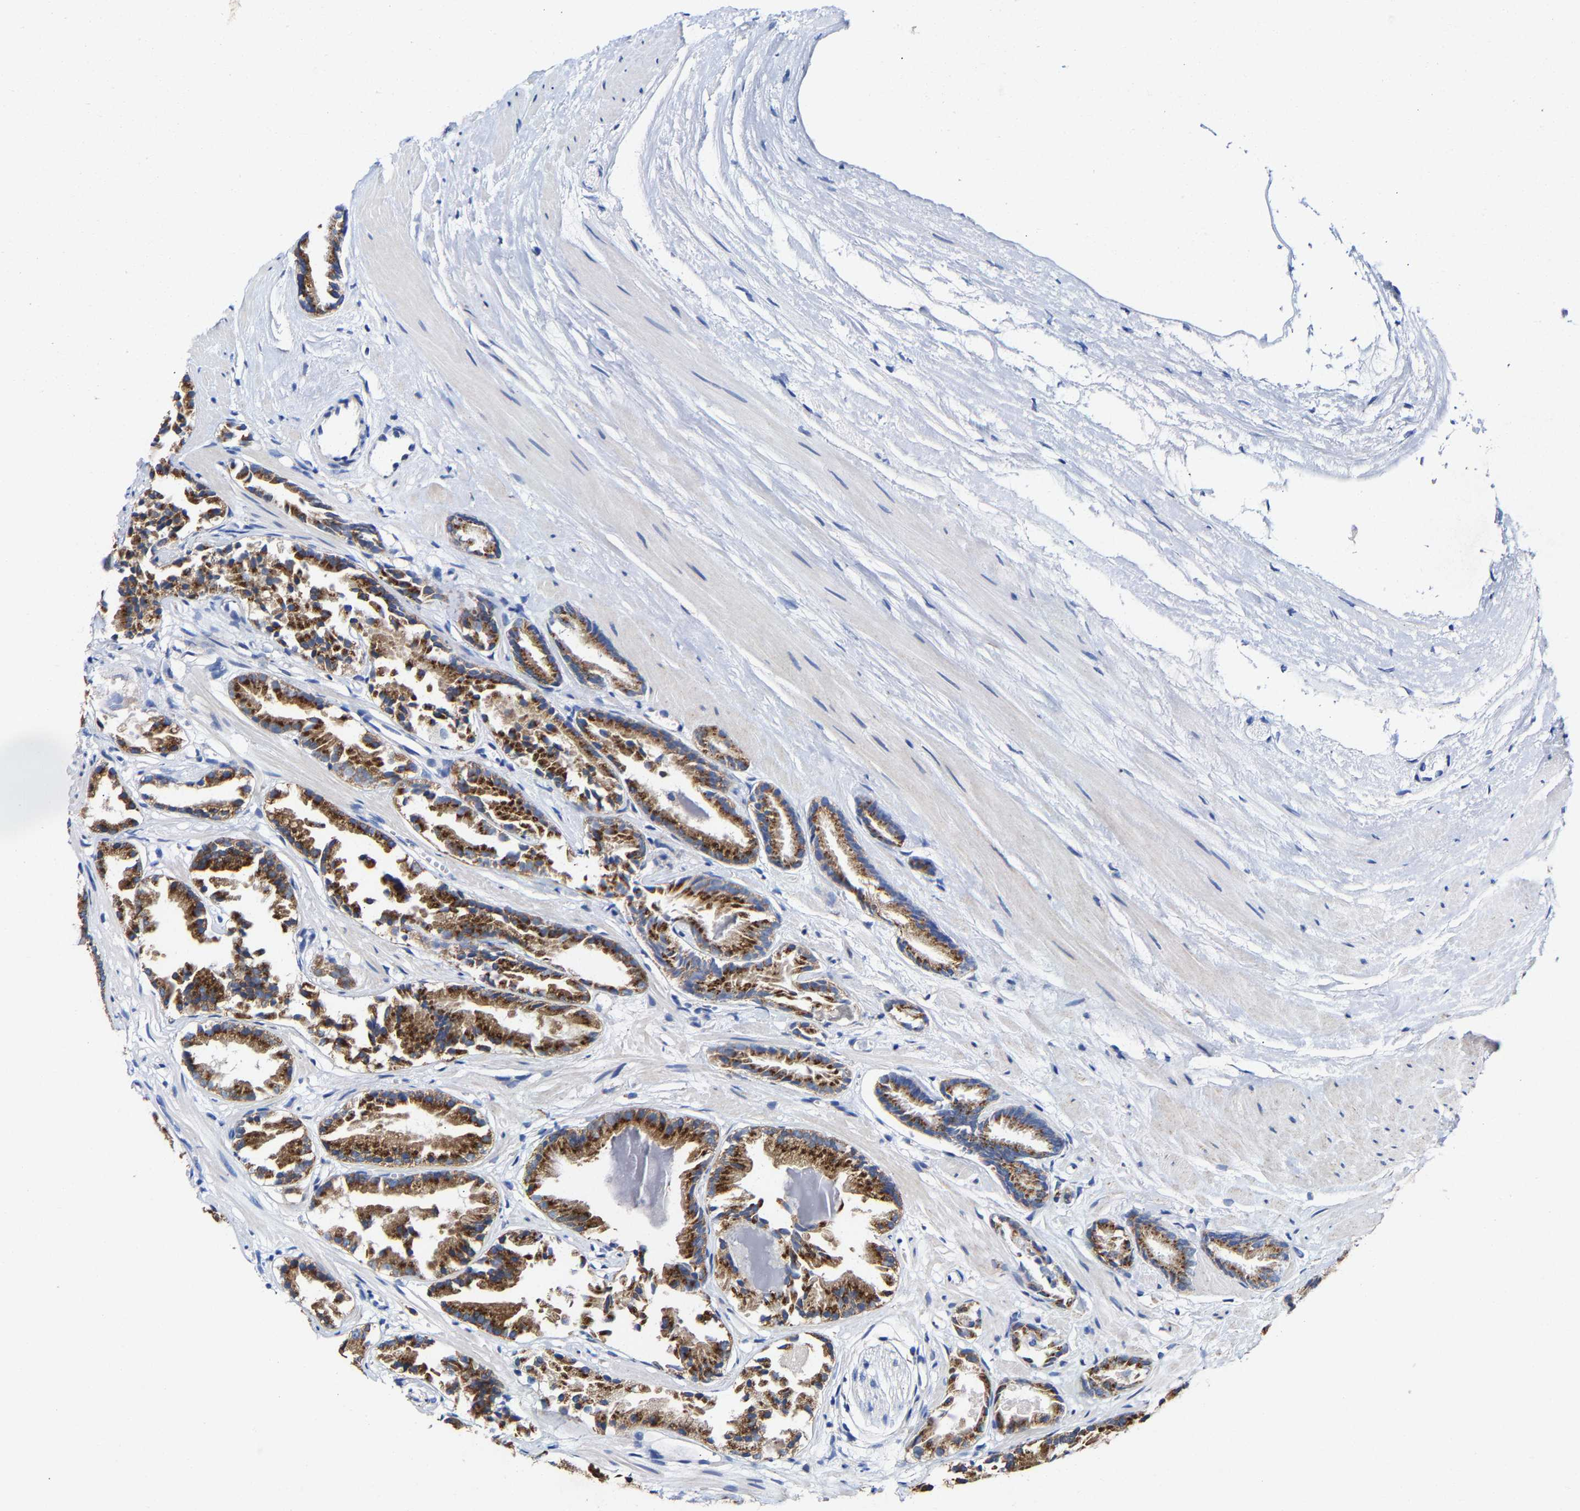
{"staining": {"intensity": "strong", "quantity": ">75%", "location": "cytoplasmic/membranous"}, "tissue": "prostate cancer", "cell_type": "Tumor cells", "image_type": "cancer", "snomed": [{"axis": "morphology", "description": "Adenocarcinoma, Low grade"}, {"axis": "topography", "description": "Prostate"}], "caption": "Protein positivity by IHC exhibits strong cytoplasmic/membranous expression in approximately >75% of tumor cells in prostate adenocarcinoma (low-grade).", "gene": "PPP1R15A", "patient": {"sex": "male", "age": 51}}